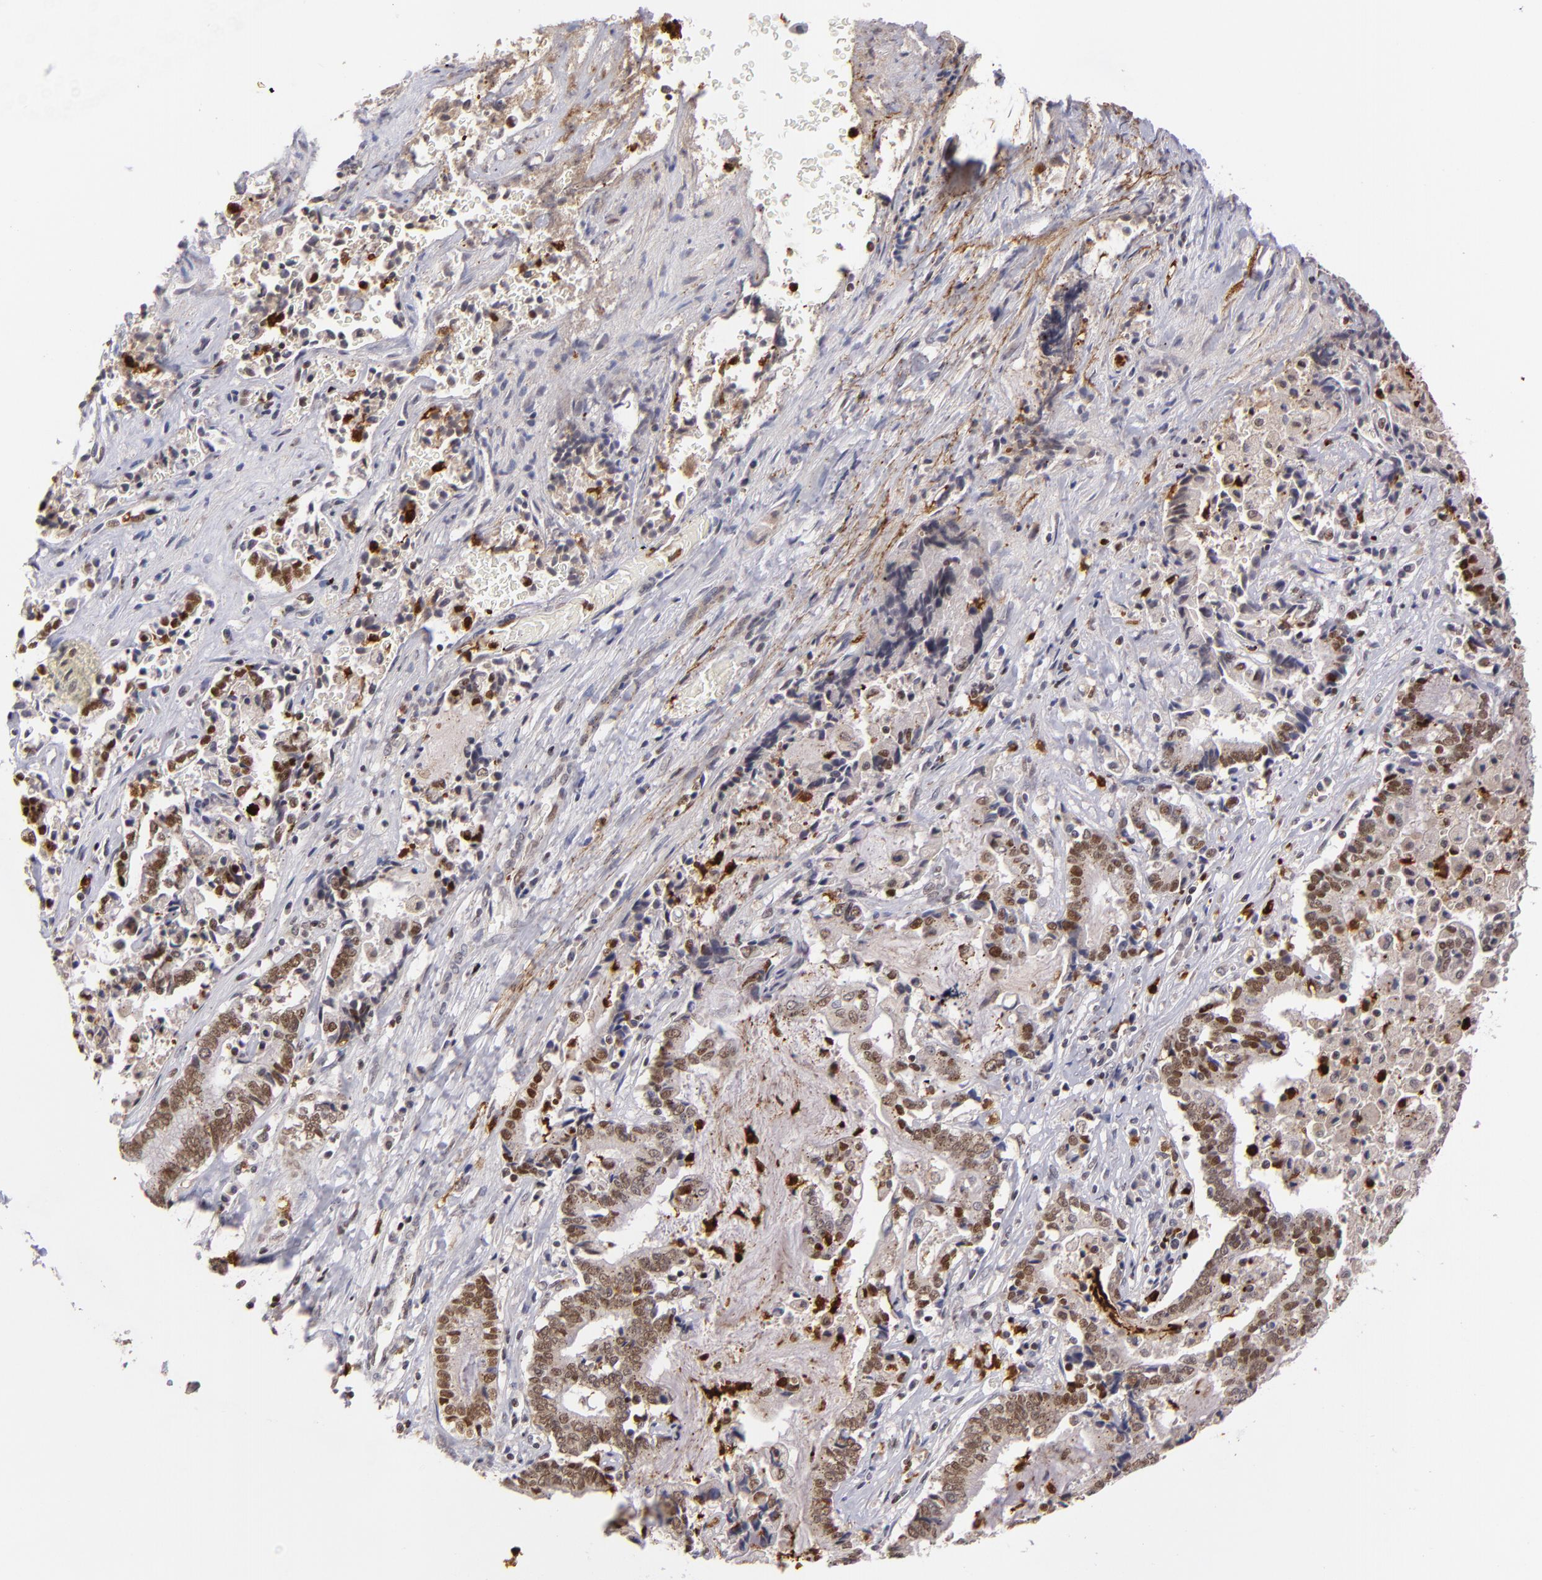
{"staining": {"intensity": "moderate", "quantity": "25%-75%", "location": "nuclear"}, "tissue": "liver cancer", "cell_type": "Tumor cells", "image_type": "cancer", "snomed": [{"axis": "morphology", "description": "Cholangiocarcinoma"}, {"axis": "topography", "description": "Liver"}], "caption": "A brown stain highlights moderate nuclear positivity of a protein in human liver cancer (cholangiocarcinoma) tumor cells. (Brightfield microscopy of DAB IHC at high magnification).", "gene": "RXRG", "patient": {"sex": "male", "age": 57}}